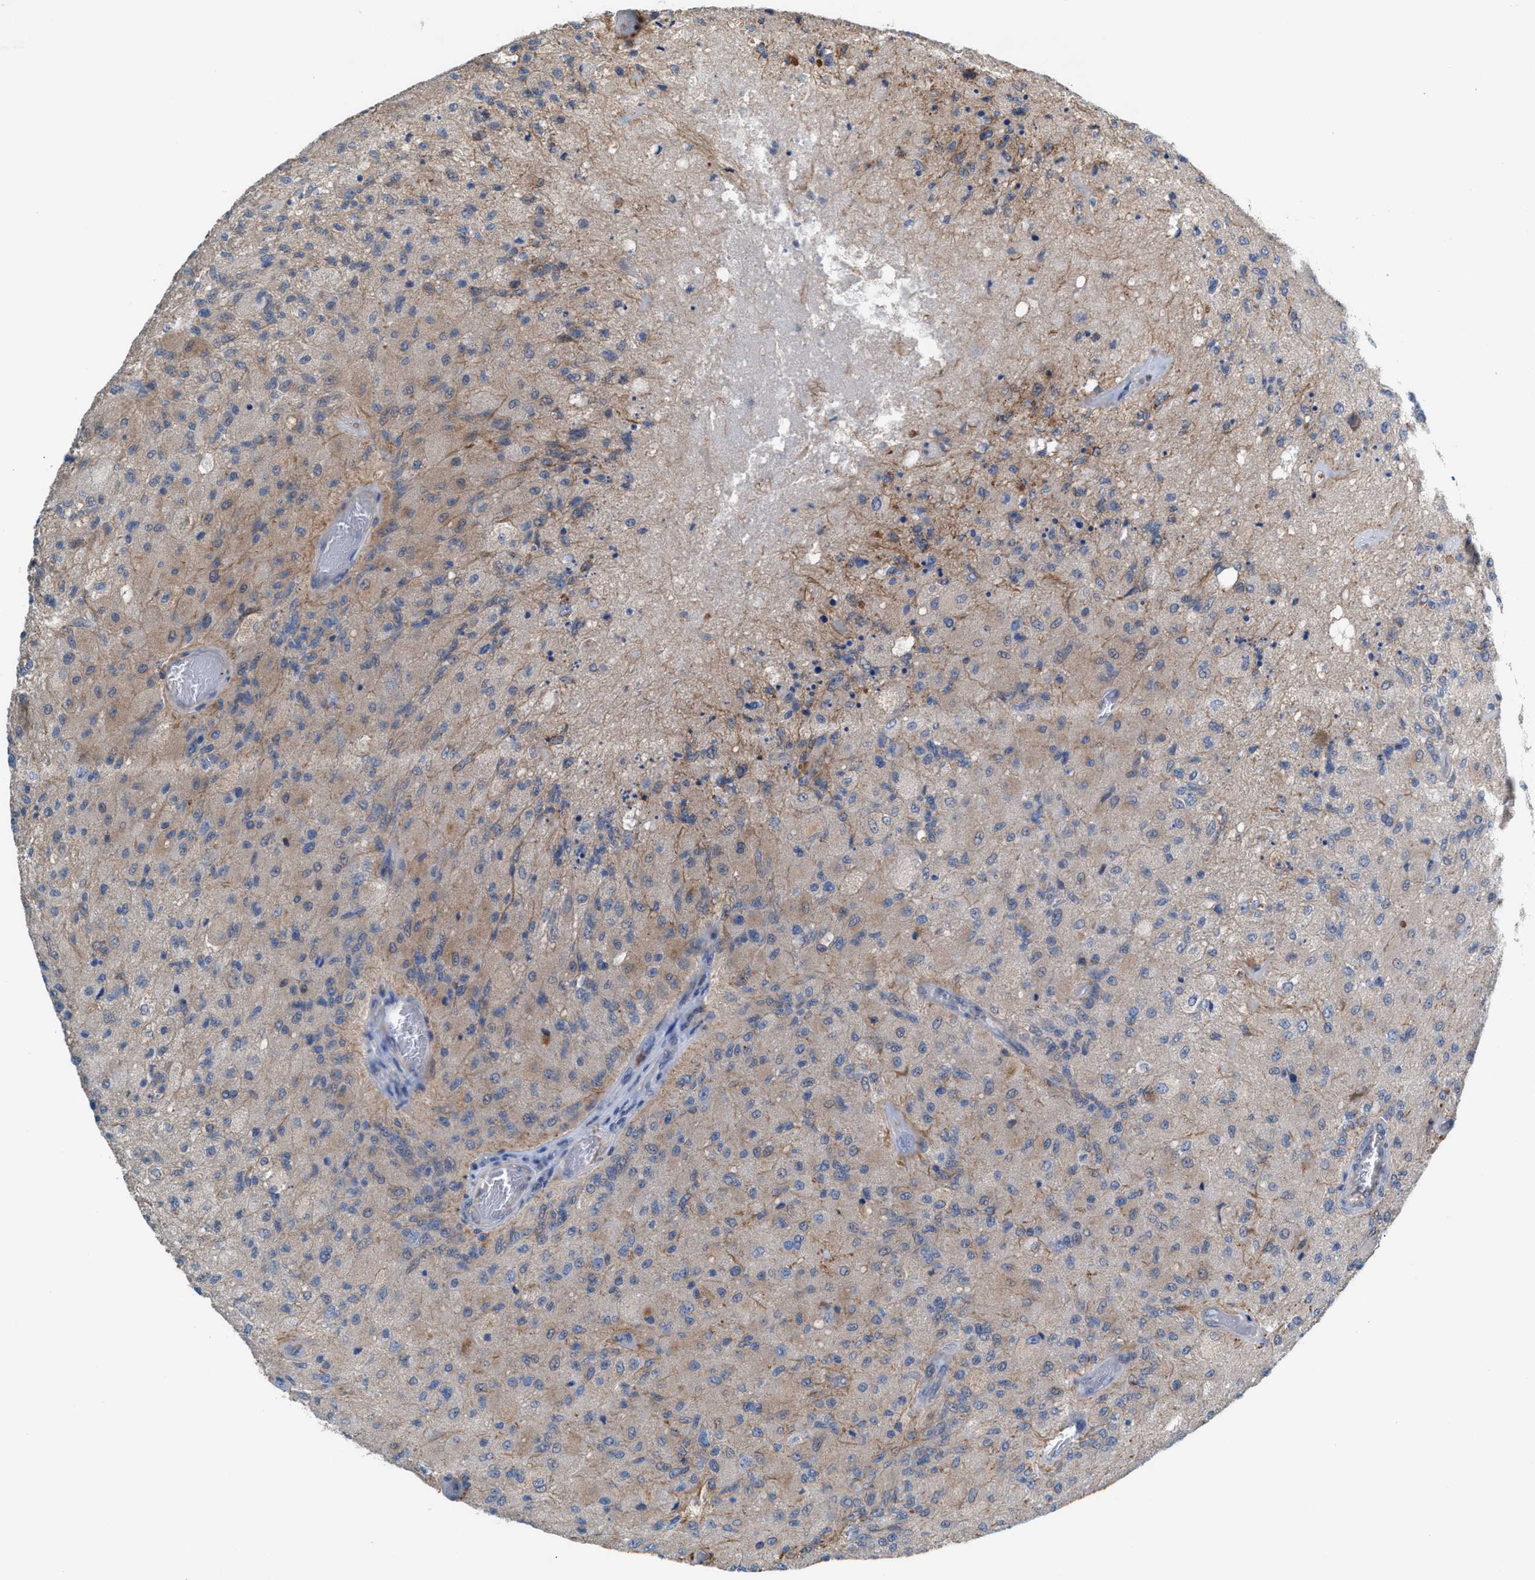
{"staining": {"intensity": "weak", "quantity": "25%-75%", "location": "cytoplasmic/membranous"}, "tissue": "glioma", "cell_type": "Tumor cells", "image_type": "cancer", "snomed": [{"axis": "morphology", "description": "Normal tissue, NOS"}, {"axis": "morphology", "description": "Glioma, malignant, High grade"}, {"axis": "topography", "description": "Cerebral cortex"}], "caption": "IHC staining of malignant glioma (high-grade), which shows low levels of weak cytoplasmic/membranous staining in approximately 25%-75% of tumor cells indicating weak cytoplasmic/membranous protein staining. The staining was performed using DAB (3,3'-diaminobenzidine) (brown) for protein detection and nuclei were counterstained in hematoxylin (blue).", "gene": "MRM1", "patient": {"sex": "male", "age": 77}}